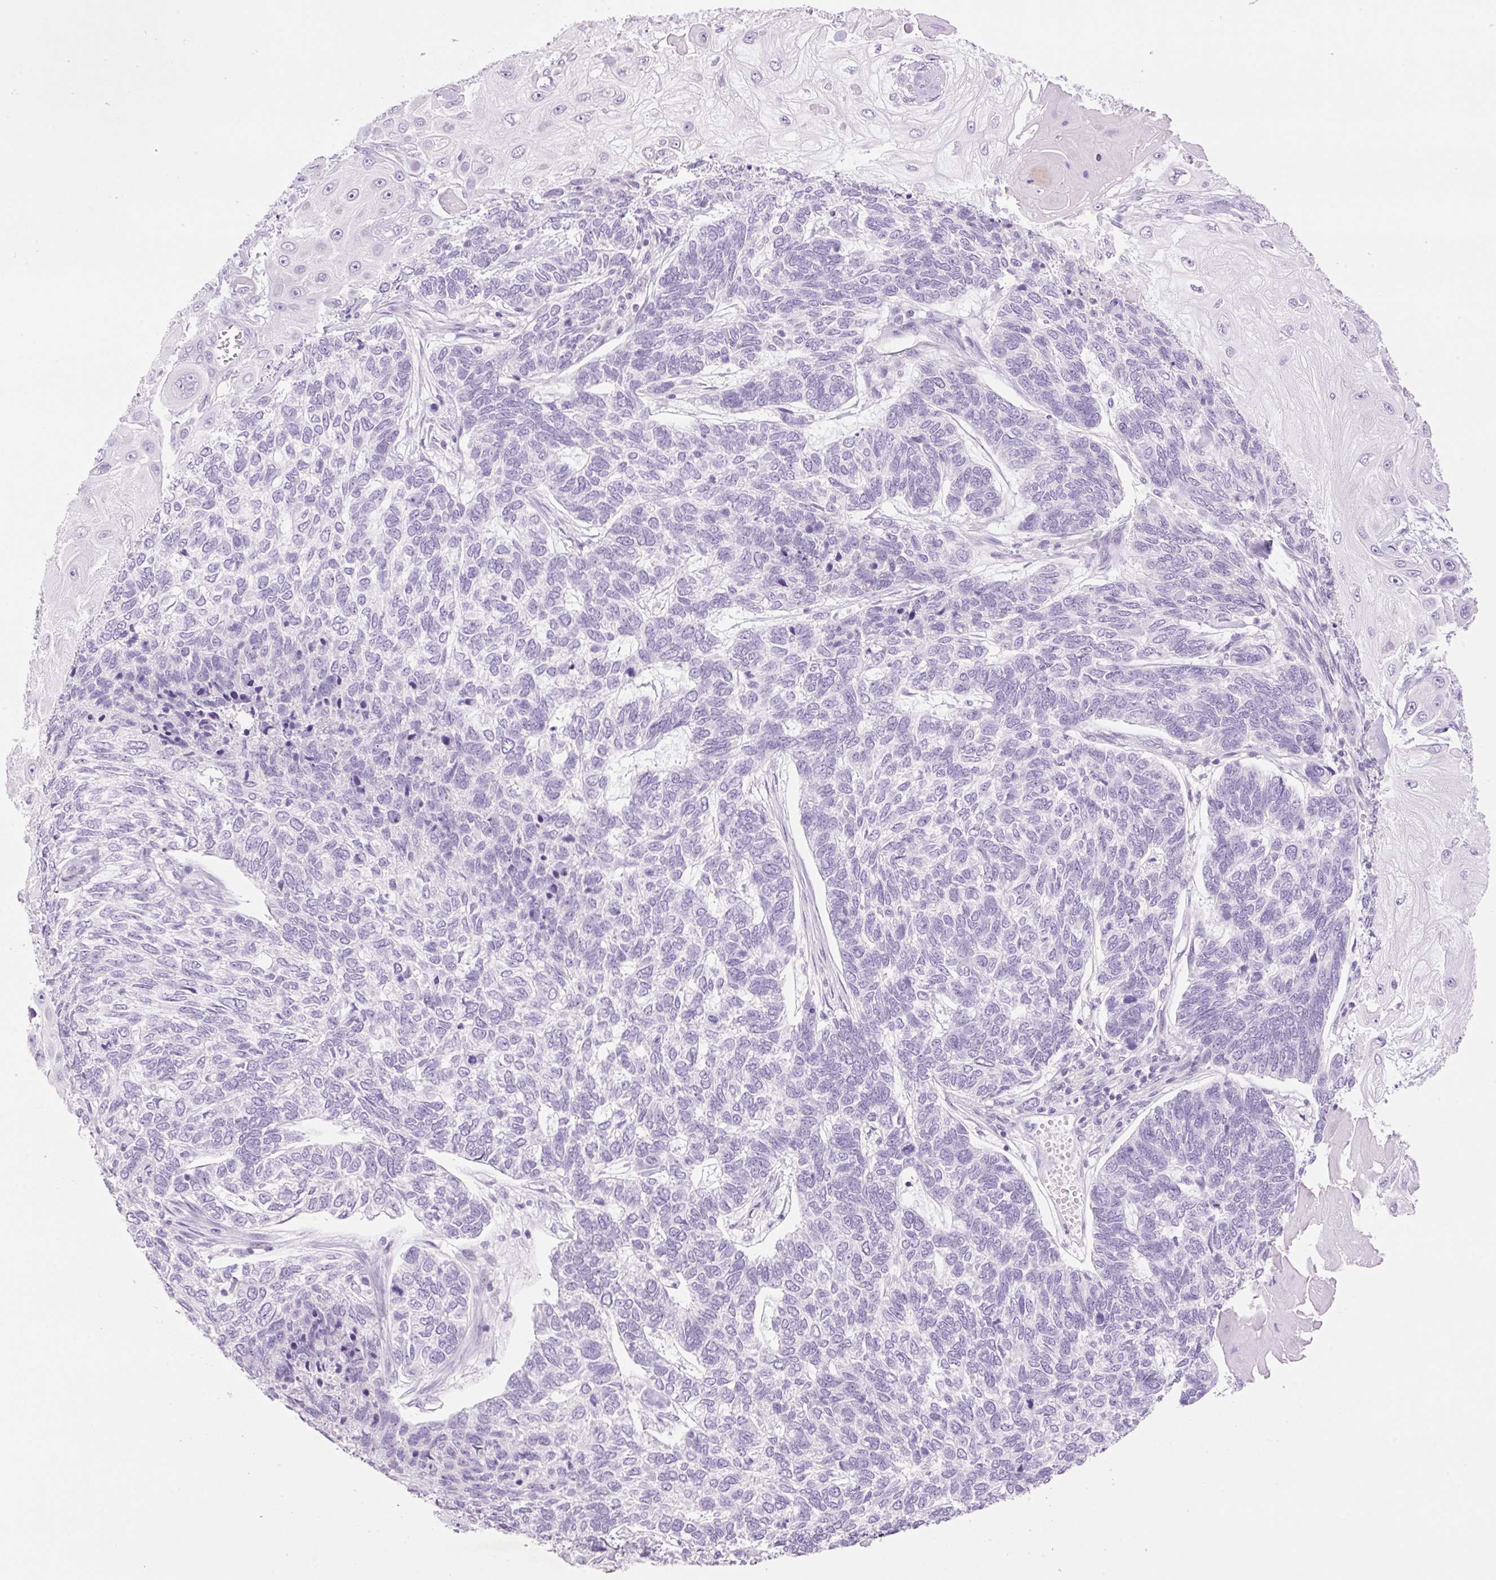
{"staining": {"intensity": "negative", "quantity": "none", "location": "none"}, "tissue": "skin cancer", "cell_type": "Tumor cells", "image_type": "cancer", "snomed": [{"axis": "morphology", "description": "Basal cell carcinoma"}, {"axis": "topography", "description": "Skin"}], "caption": "DAB (3,3'-diaminobenzidine) immunohistochemical staining of skin cancer demonstrates no significant positivity in tumor cells.", "gene": "SP140L", "patient": {"sex": "female", "age": 65}}